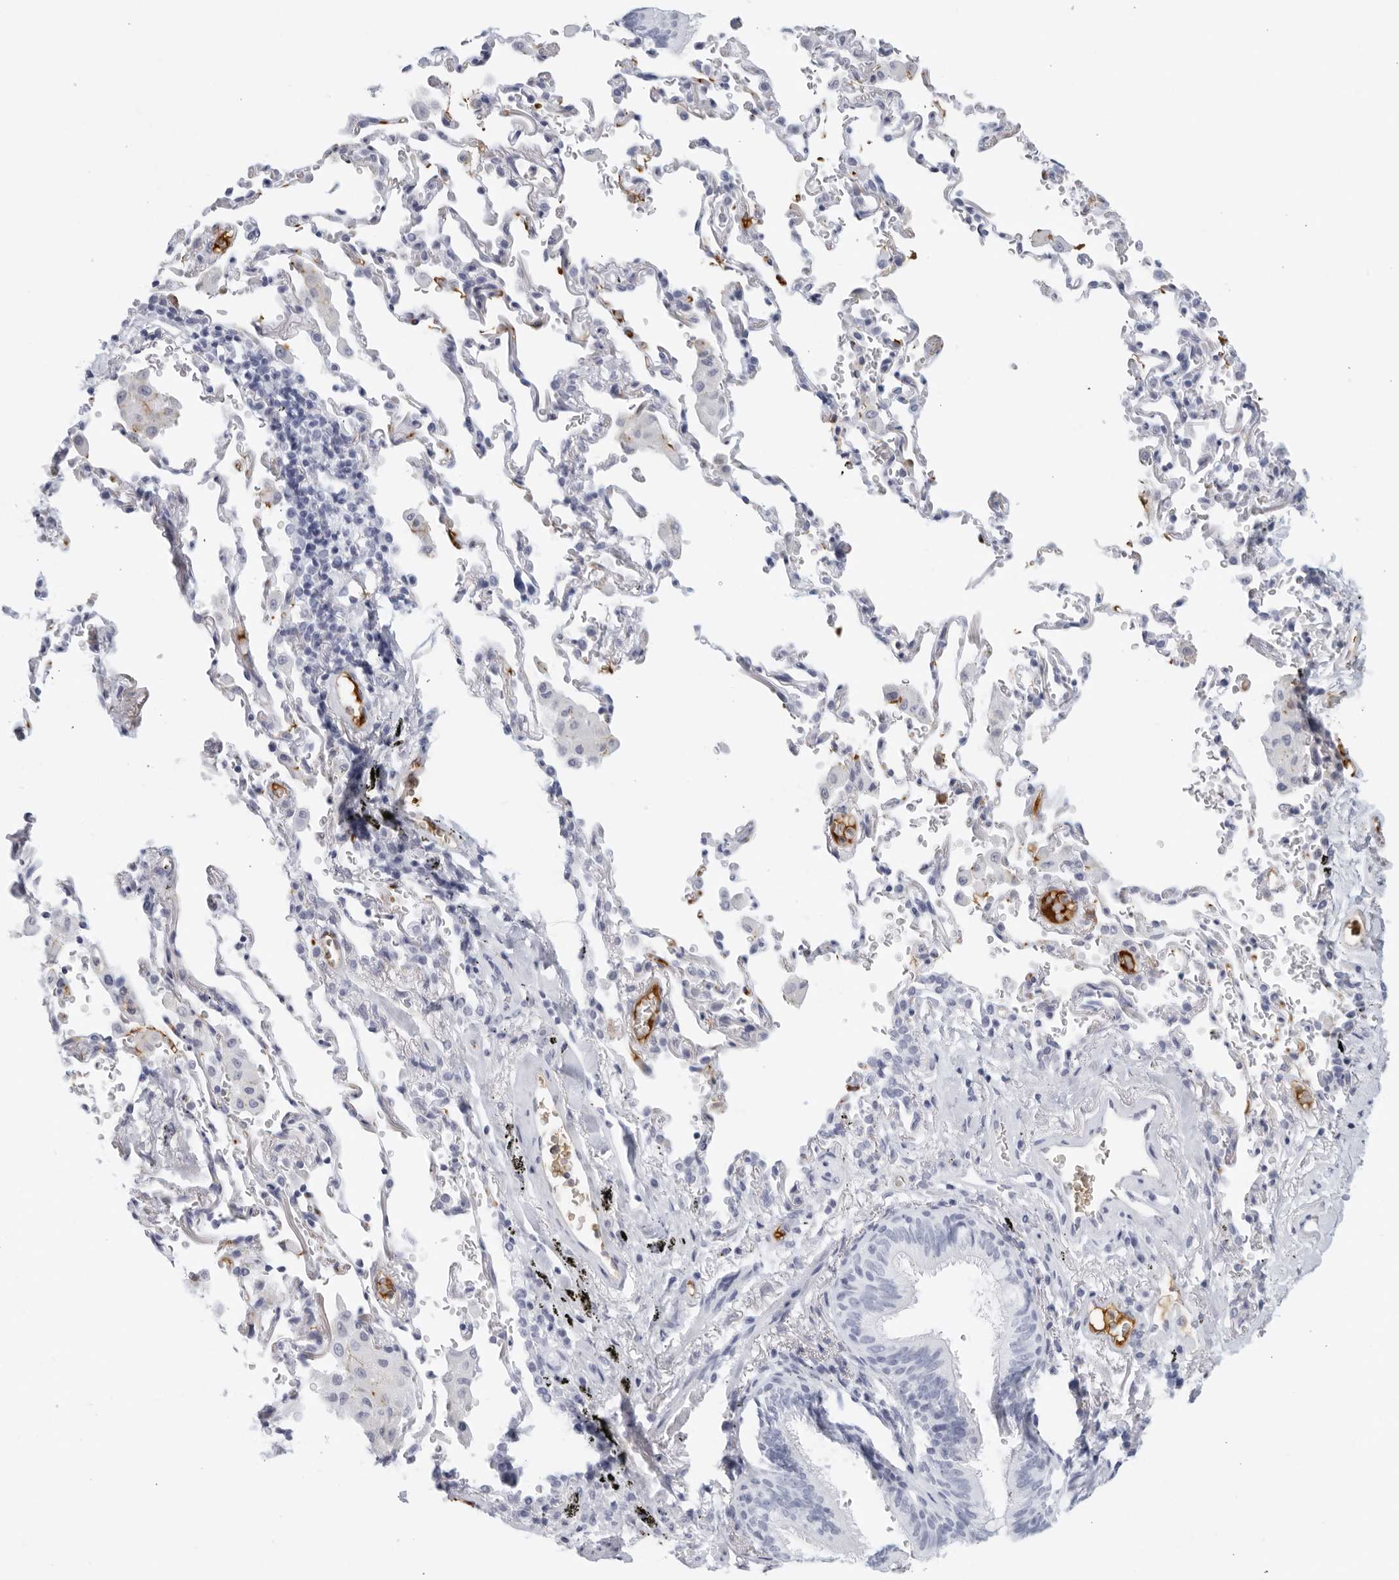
{"staining": {"intensity": "negative", "quantity": "none", "location": "none"}, "tissue": "bronchus", "cell_type": "Respiratory epithelial cells", "image_type": "normal", "snomed": [{"axis": "morphology", "description": "Normal tissue, NOS"}, {"axis": "morphology", "description": "Inflammation, NOS"}, {"axis": "topography", "description": "Bronchus"}], "caption": "High magnification brightfield microscopy of benign bronchus stained with DAB (3,3'-diaminobenzidine) (brown) and counterstained with hematoxylin (blue): respiratory epithelial cells show no significant staining.", "gene": "FGG", "patient": {"sex": "male", "age": 69}}